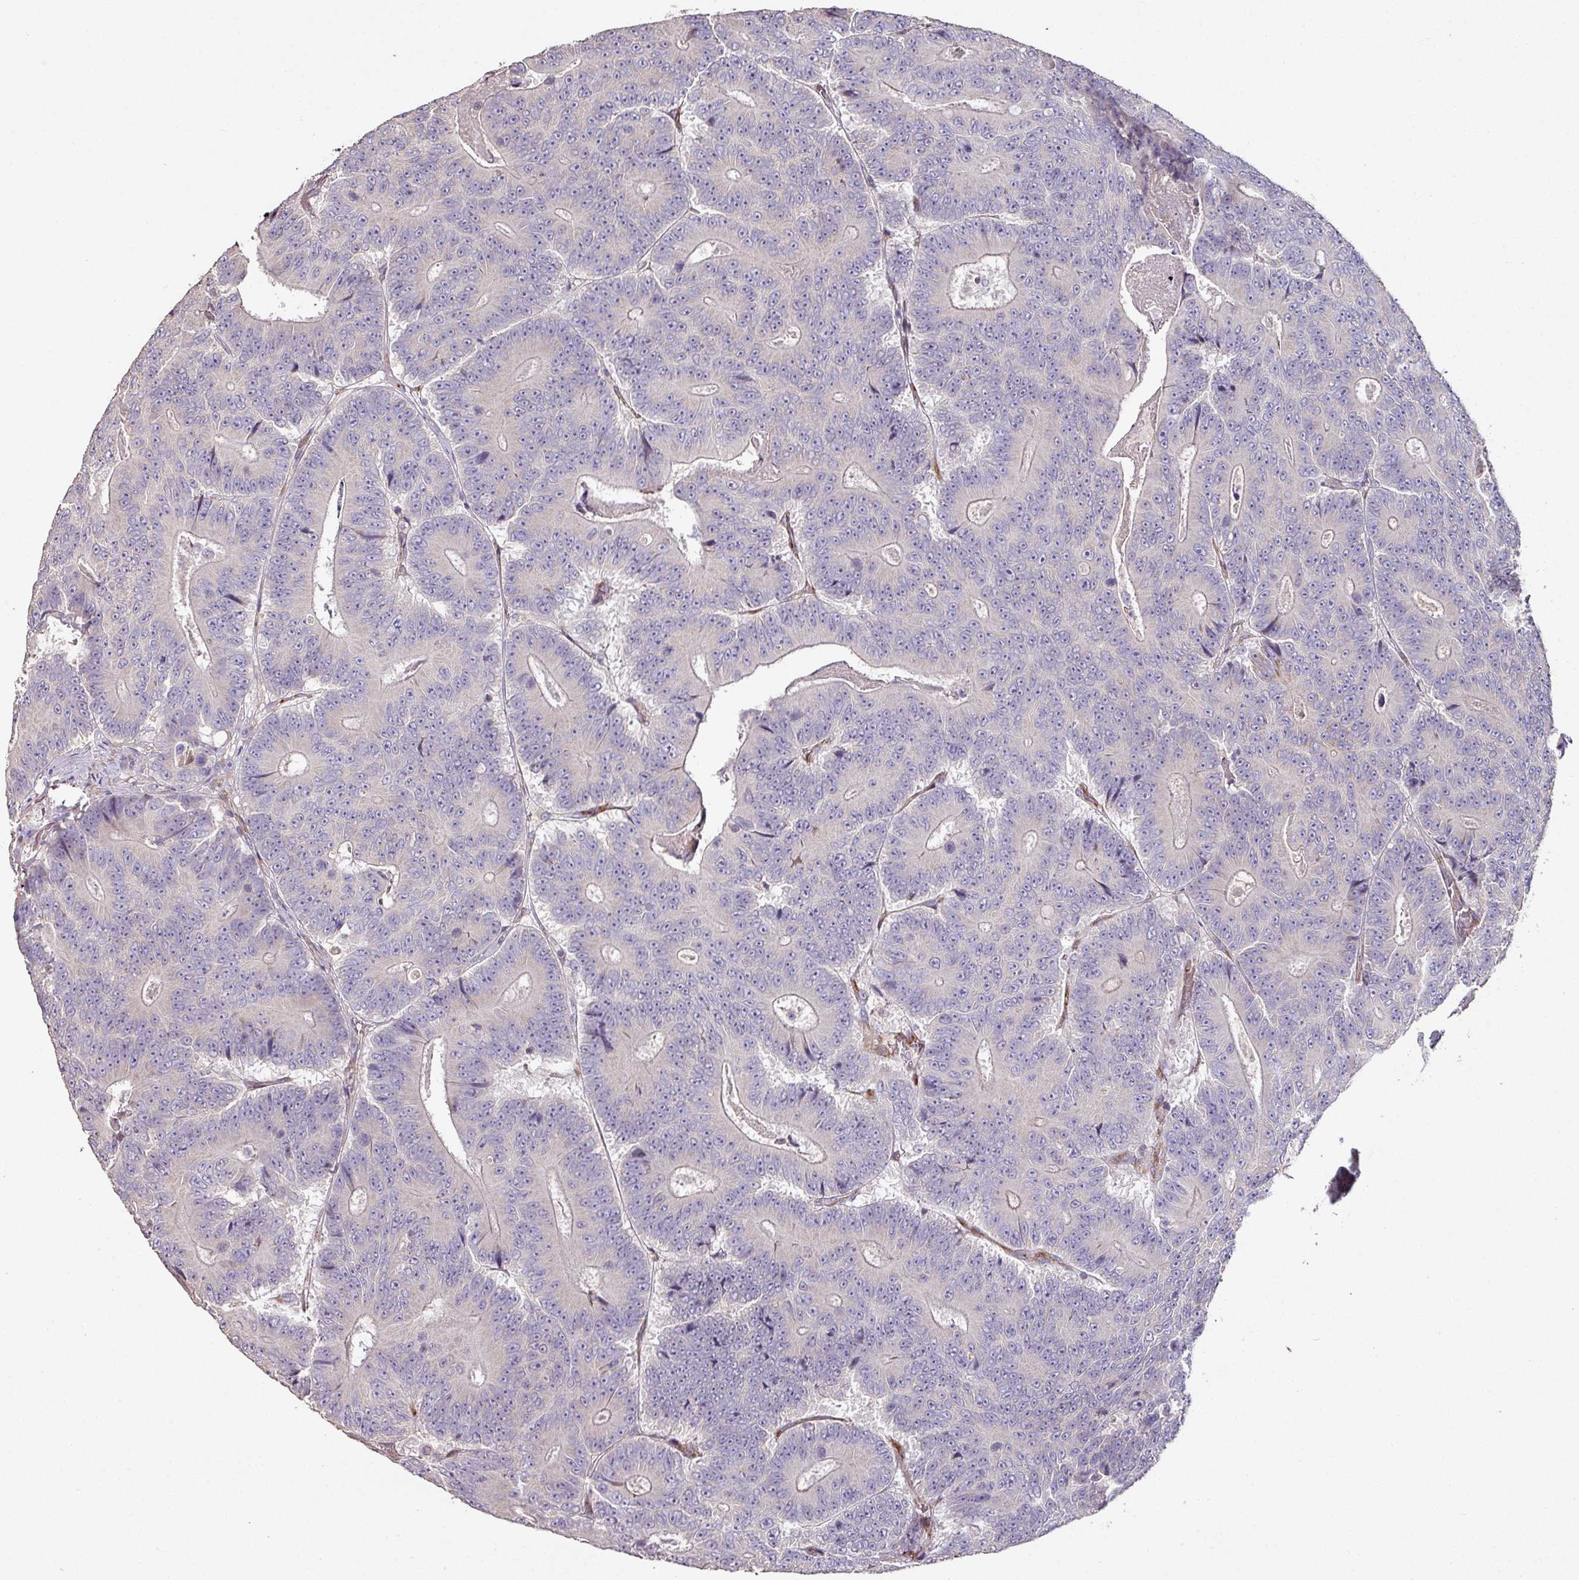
{"staining": {"intensity": "negative", "quantity": "none", "location": "none"}, "tissue": "colorectal cancer", "cell_type": "Tumor cells", "image_type": "cancer", "snomed": [{"axis": "morphology", "description": "Adenocarcinoma, NOS"}, {"axis": "topography", "description": "Colon"}], "caption": "This is an IHC histopathology image of colorectal adenocarcinoma. There is no positivity in tumor cells.", "gene": "RPL23A", "patient": {"sex": "male", "age": 83}}